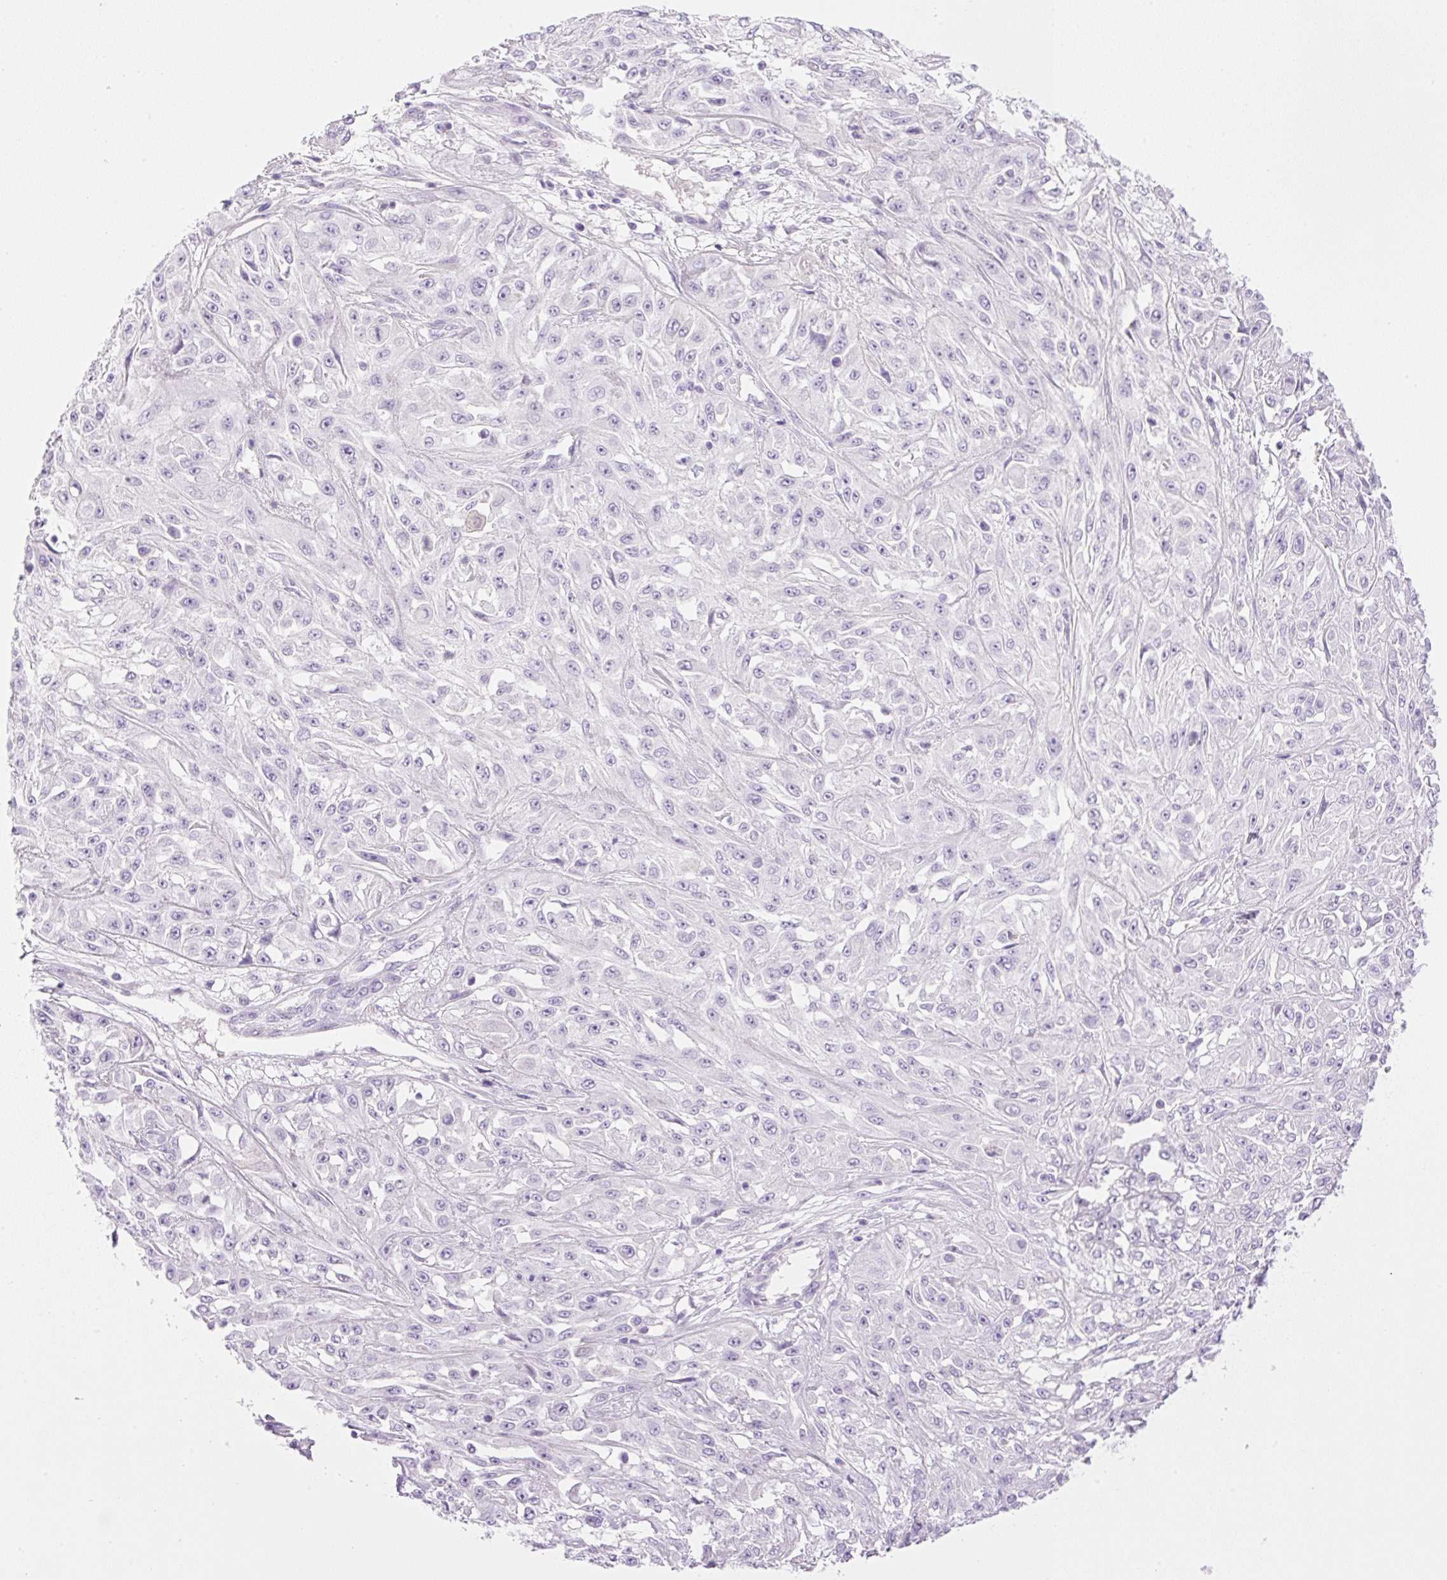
{"staining": {"intensity": "negative", "quantity": "none", "location": "none"}, "tissue": "skin cancer", "cell_type": "Tumor cells", "image_type": "cancer", "snomed": [{"axis": "morphology", "description": "Squamous cell carcinoma, NOS"}, {"axis": "morphology", "description": "Squamous cell carcinoma, metastatic, NOS"}, {"axis": "topography", "description": "Skin"}, {"axis": "topography", "description": "Lymph node"}], "caption": "IHC of human skin cancer exhibits no expression in tumor cells.", "gene": "PALM3", "patient": {"sex": "male", "age": 75}}